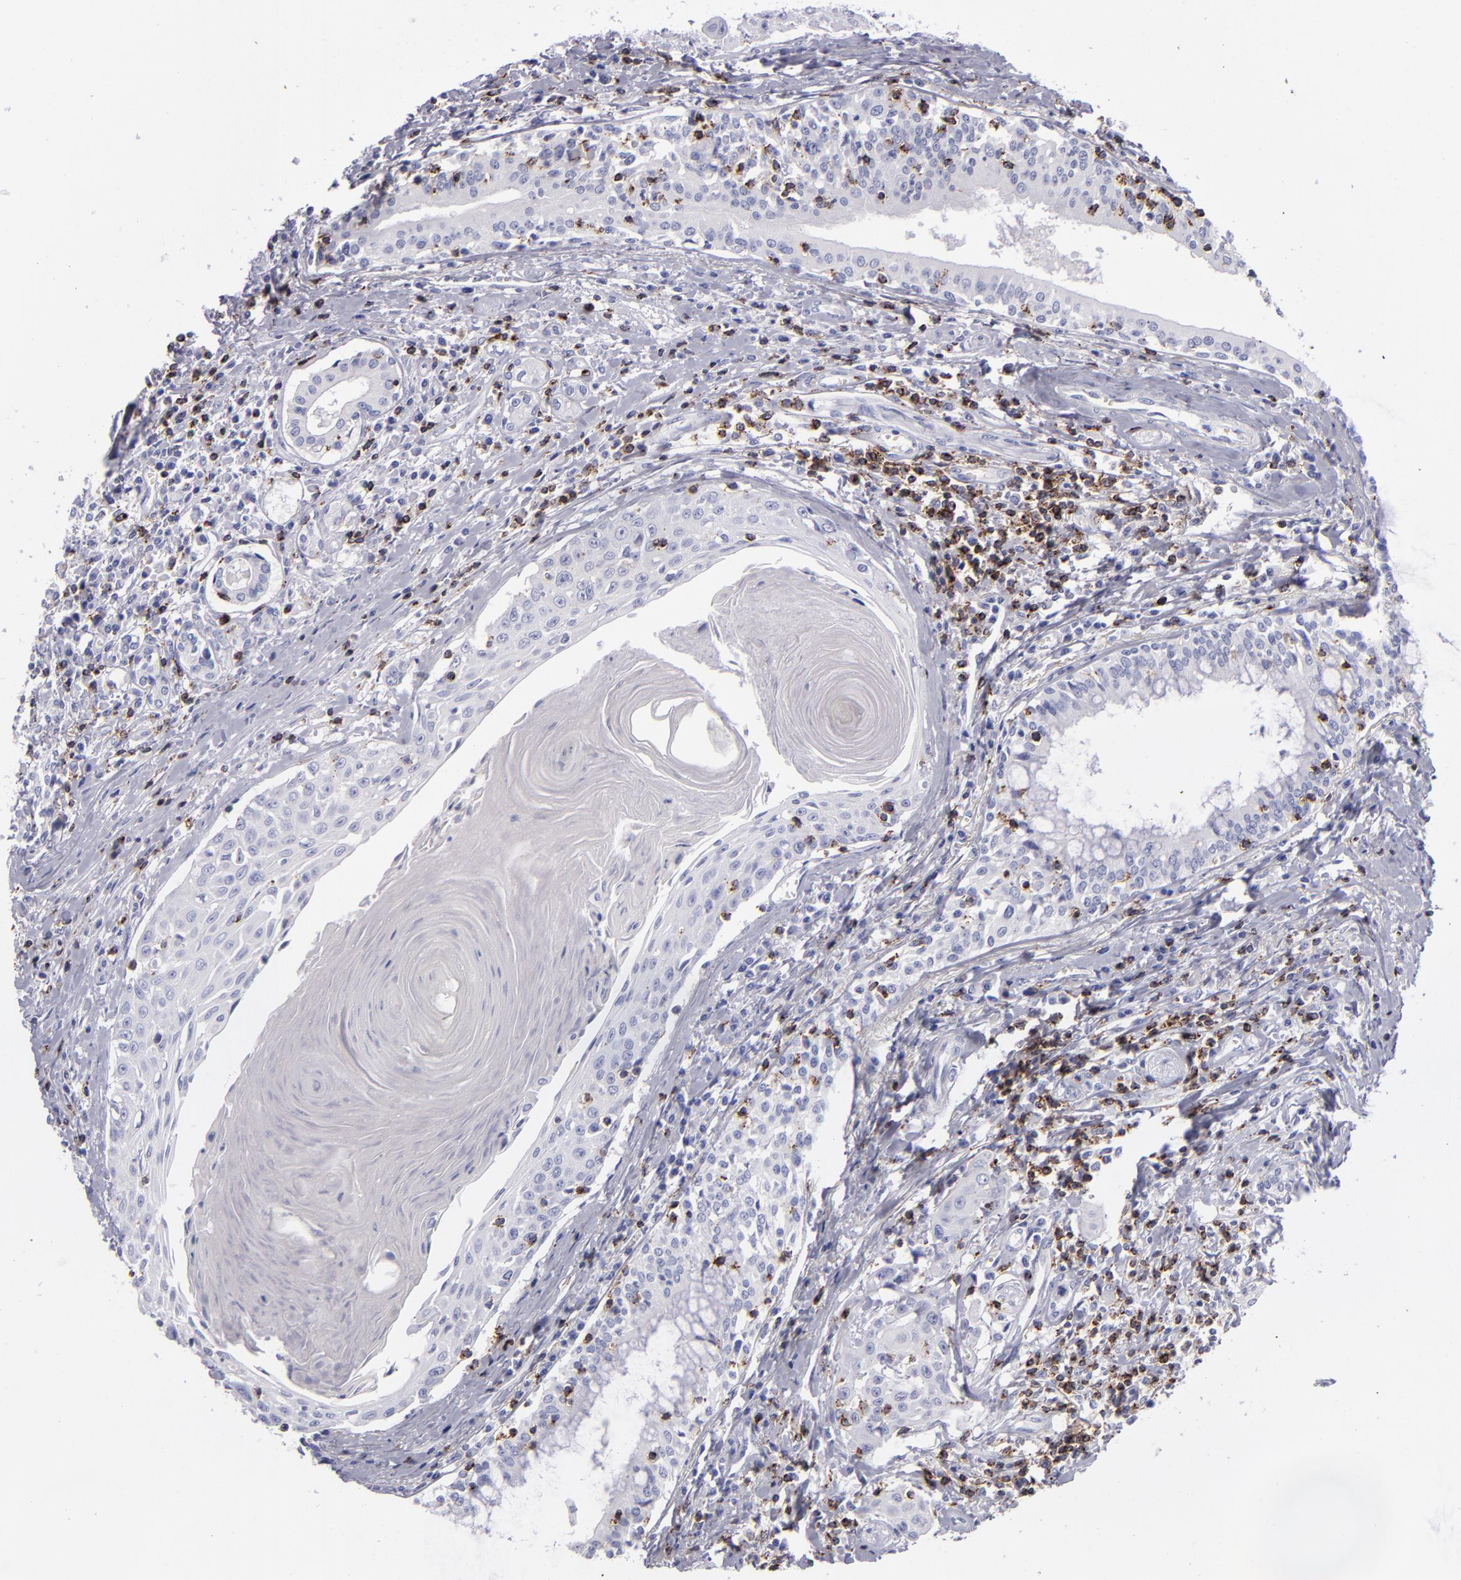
{"staining": {"intensity": "negative", "quantity": "none", "location": "none"}, "tissue": "head and neck cancer", "cell_type": "Tumor cells", "image_type": "cancer", "snomed": [{"axis": "morphology", "description": "Squamous cell carcinoma, NOS"}, {"axis": "morphology", "description": "Squamous cell carcinoma, metastatic, NOS"}, {"axis": "topography", "description": "Lymph node"}, {"axis": "topography", "description": "Salivary gland"}, {"axis": "topography", "description": "Head-Neck"}], "caption": "IHC micrograph of neoplastic tissue: human metastatic squamous cell carcinoma (head and neck) stained with DAB exhibits no significant protein positivity in tumor cells.", "gene": "CD2", "patient": {"sex": "female", "age": 74}}